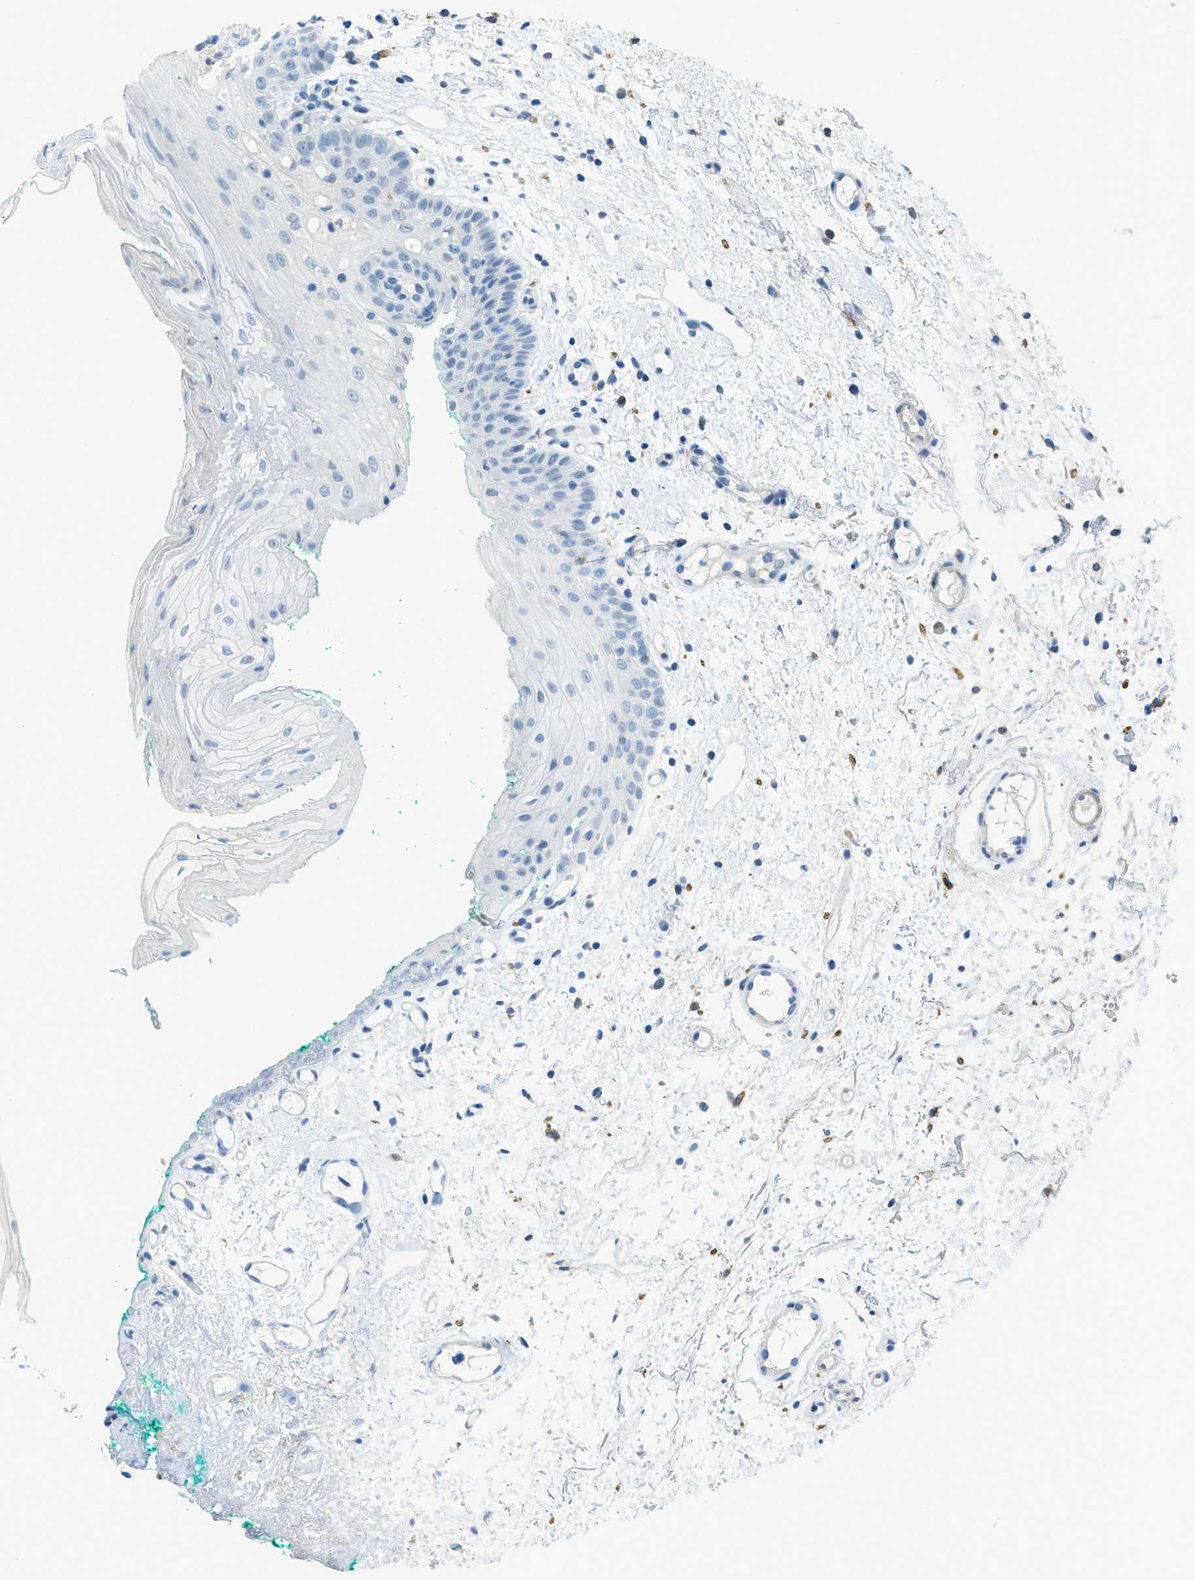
{"staining": {"intensity": "negative", "quantity": "none", "location": "none"}, "tissue": "oral mucosa", "cell_type": "Squamous epithelial cells", "image_type": "normal", "snomed": [{"axis": "morphology", "description": "Normal tissue, NOS"}, {"axis": "morphology", "description": "Squamous cell carcinoma, NOS"}, {"axis": "topography", "description": "Oral tissue"}, {"axis": "topography", "description": "Salivary gland"}, {"axis": "topography", "description": "Head-Neck"}], "caption": "High power microscopy histopathology image of an immunohistochemistry (IHC) histopathology image of benign oral mucosa, revealing no significant positivity in squamous epithelial cells.", "gene": "KLHL8", "patient": {"sex": "female", "age": 62}}